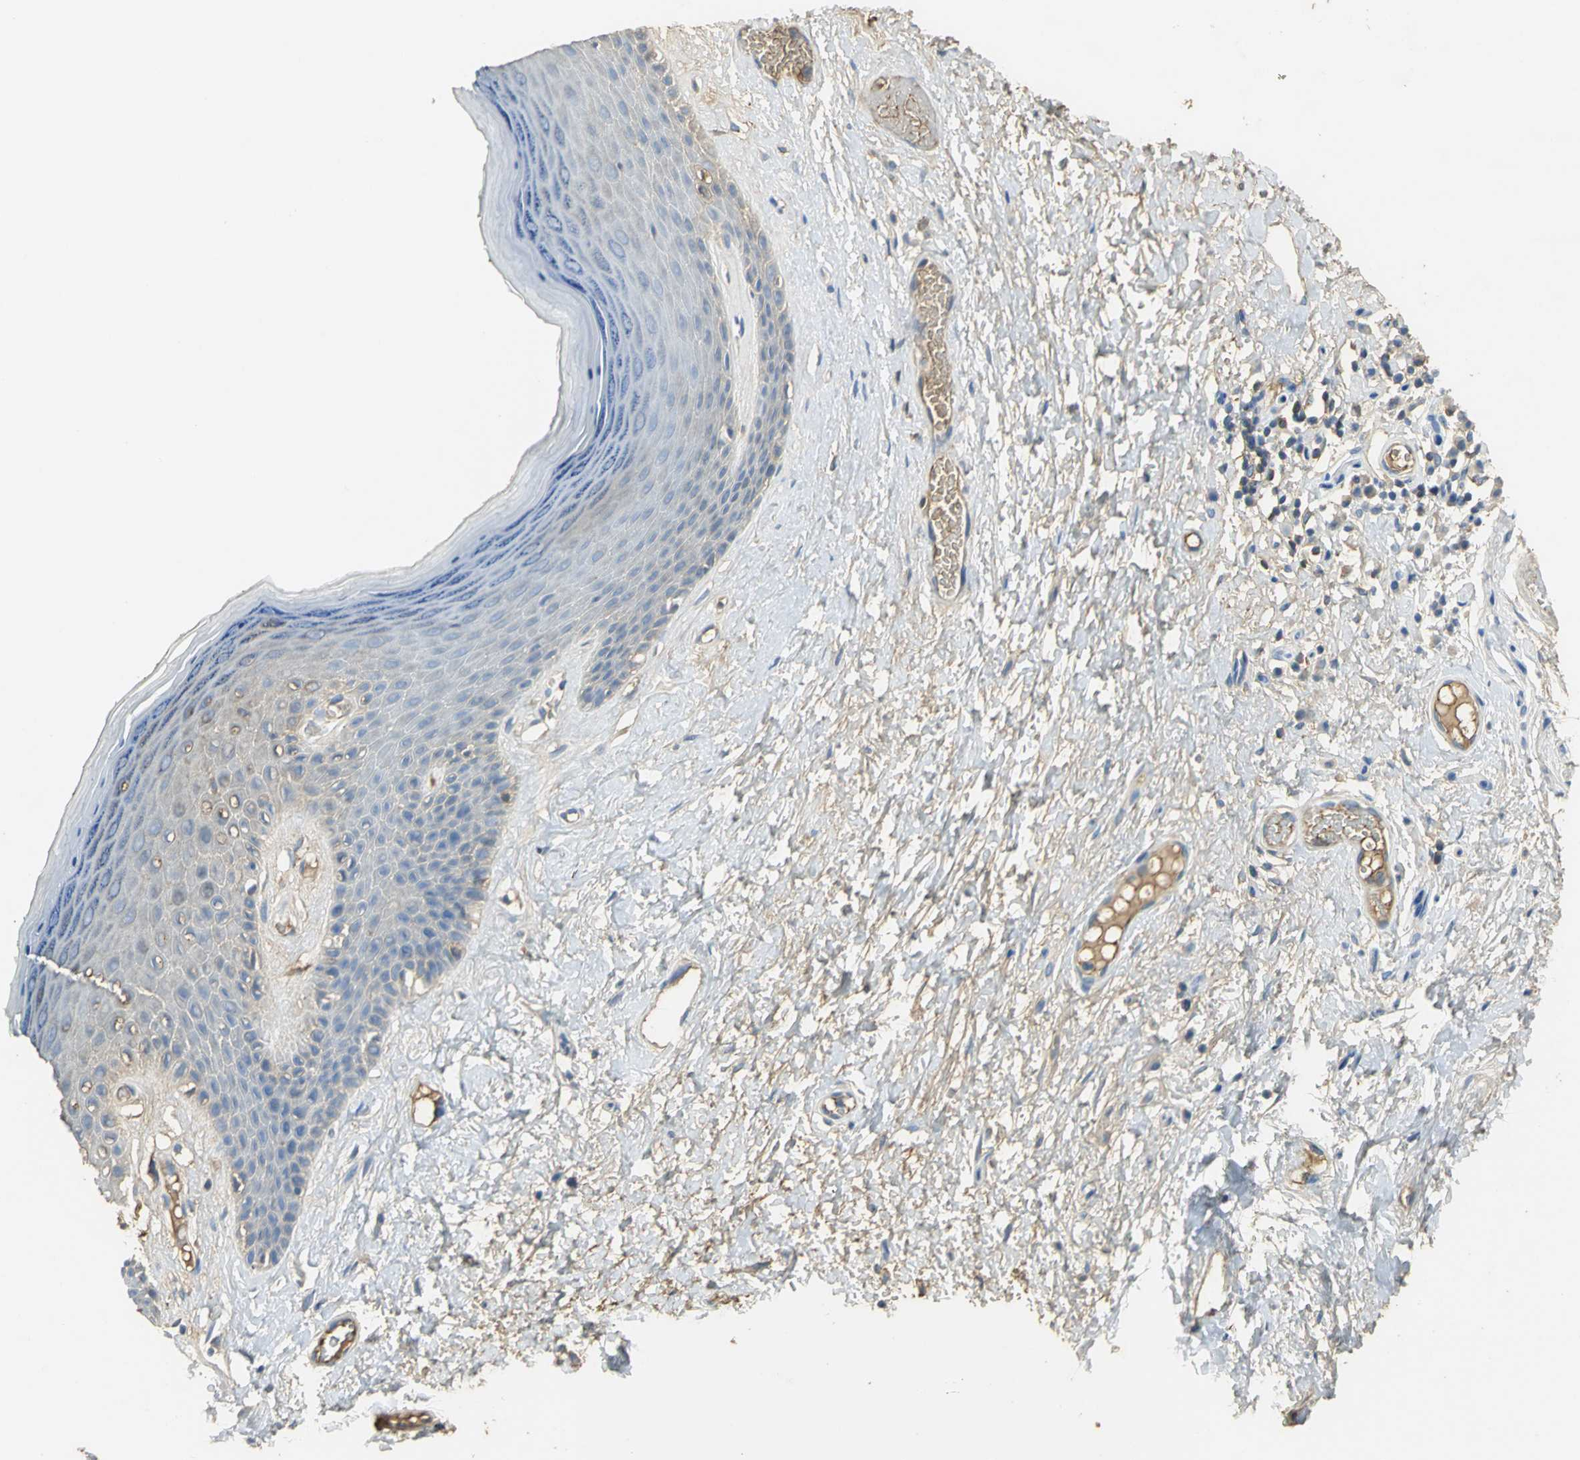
{"staining": {"intensity": "weak", "quantity": "25%-75%", "location": "cytoplasmic/membranous"}, "tissue": "skin", "cell_type": "Epidermal cells", "image_type": "normal", "snomed": [{"axis": "morphology", "description": "Normal tissue, NOS"}, {"axis": "morphology", "description": "Inflammation, NOS"}, {"axis": "topography", "description": "Vulva"}], "caption": "This is a photomicrograph of immunohistochemistry (IHC) staining of unremarkable skin, which shows weak positivity in the cytoplasmic/membranous of epidermal cells.", "gene": "GYG2", "patient": {"sex": "female", "age": 84}}